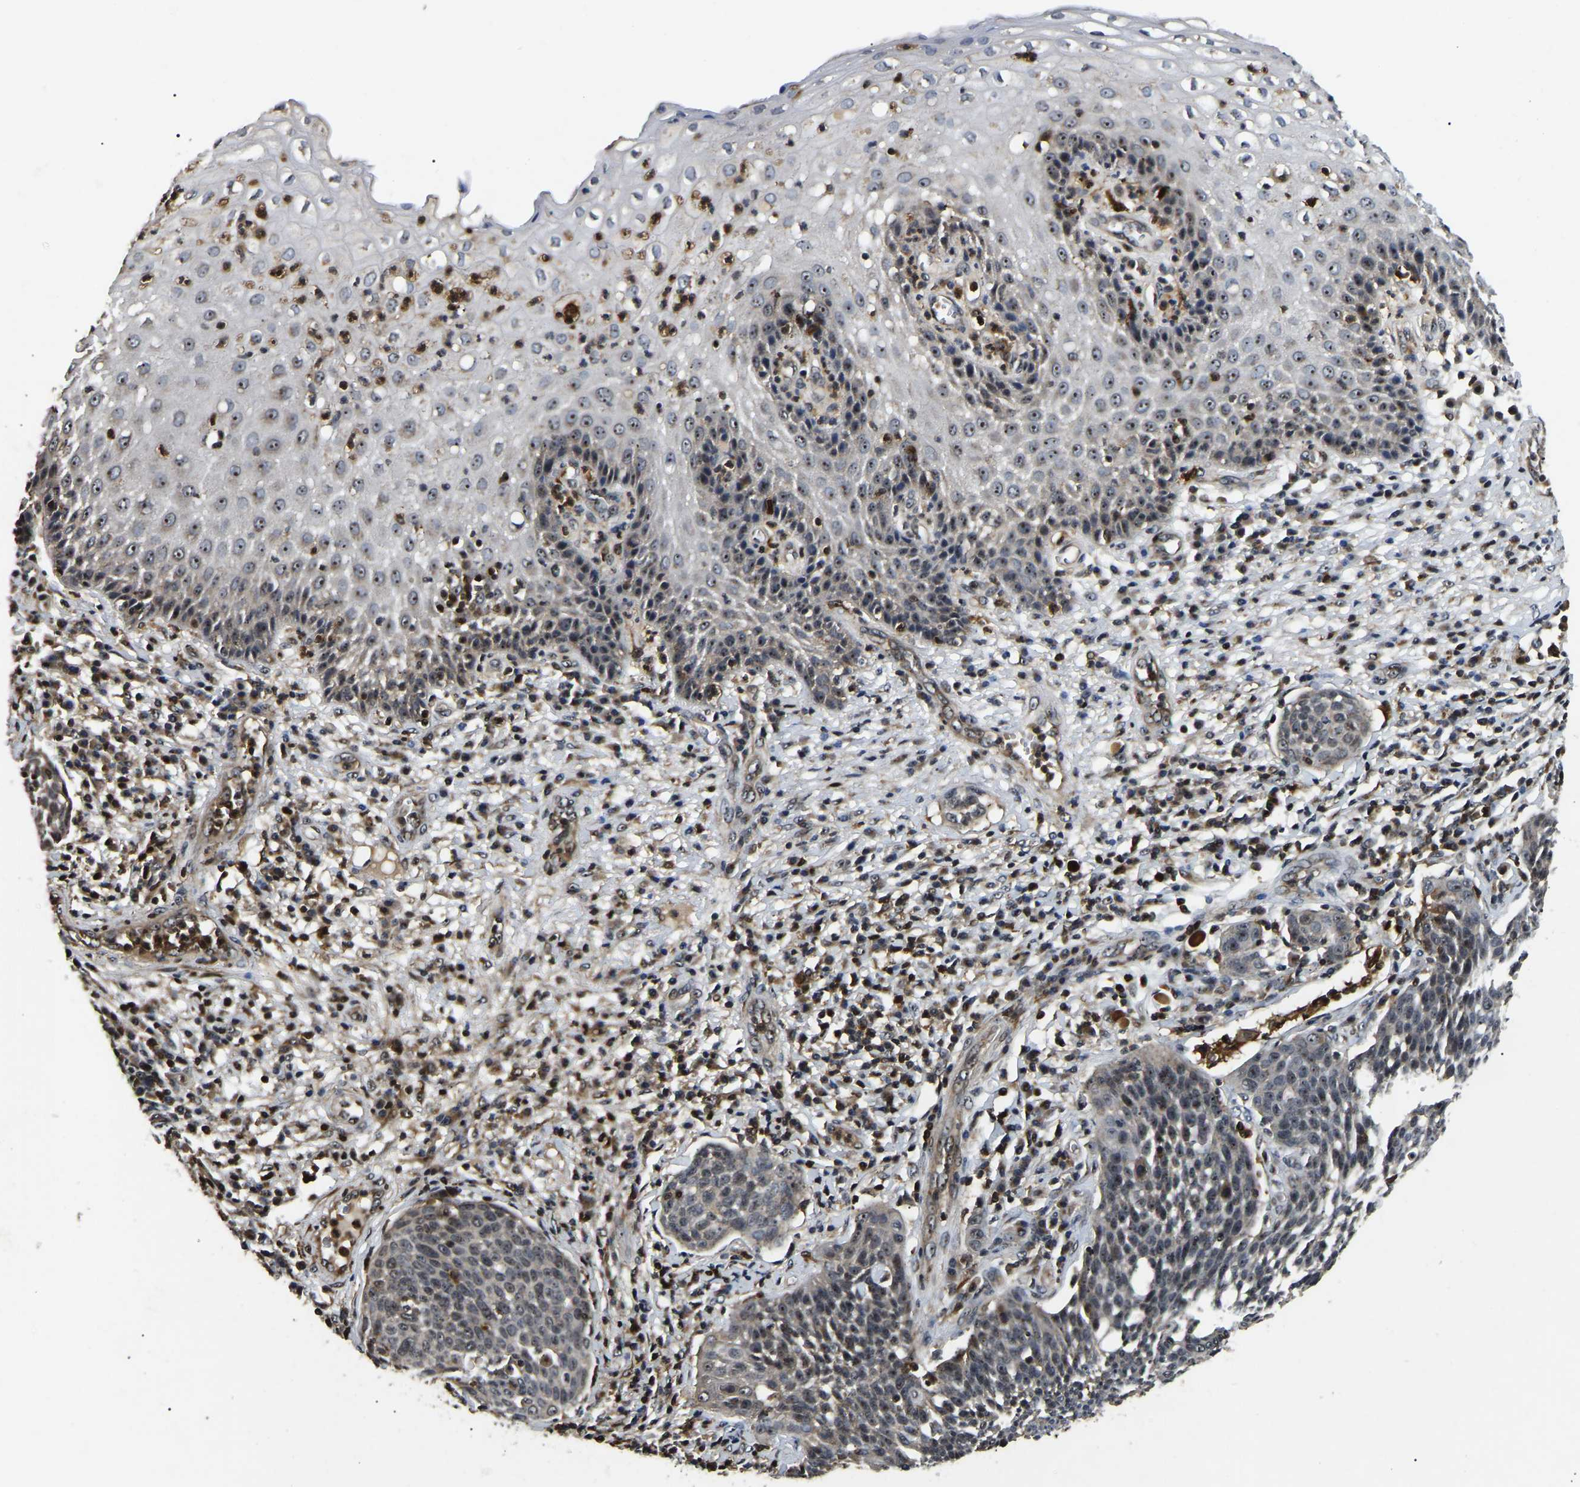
{"staining": {"intensity": "negative", "quantity": "none", "location": "none"}, "tissue": "cervical cancer", "cell_type": "Tumor cells", "image_type": "cancer", "snomed": [{"axis": "morphology", "description": "Squamous cell carcinoma, NOS"}, {"axis": "topography", "description": "Cervix"}], "caption": "Immunohistochemistry image of human cervical cancer stained for a protein (brown), which shows no expression in tumor cells.", "gene": "RBM28", "patient": {"sex": "female", "age": 34}}